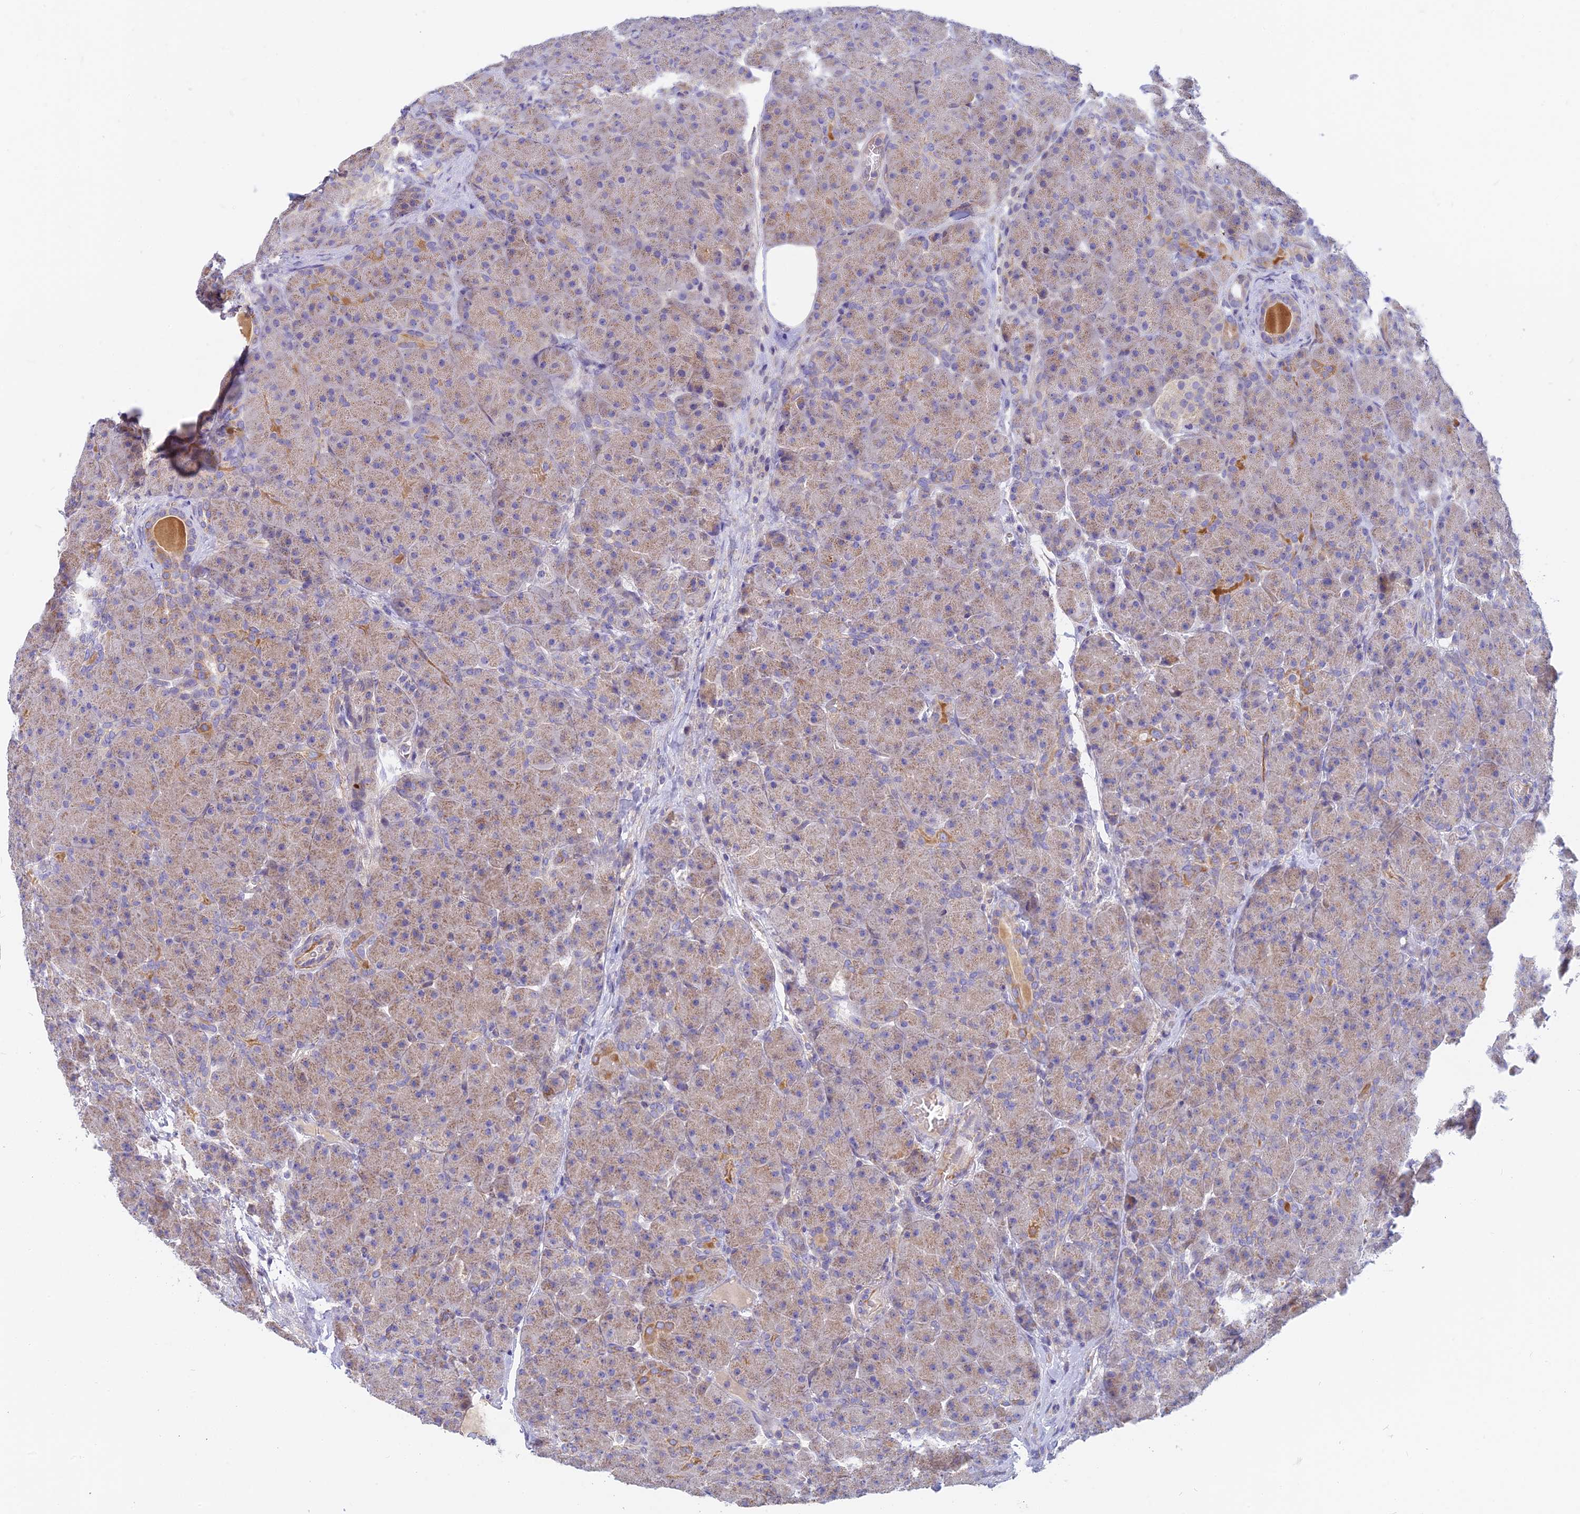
{"staining": {"intensity": "moderate", "quantity": "25%-75%", "location": "cytoplasmic/membranous"}, "tissue": "pancreas", "cell_type": "Exocrine glandular cells", "image_type": "normal", "snomed": [{"axis": "morphology", "description": "Normal tissue, NOS"}, {"axis": "topography", "description": "Pancreas"}], "caption": "About 25%-75% of exocrine glandular cells in benign pancreas show moderate cytoplasmic/membranous protein positivity as visualized by brown immunohistochemical staining.", "gene": "CACNA1B", "patient": {"sex": "male", "age": 66}}